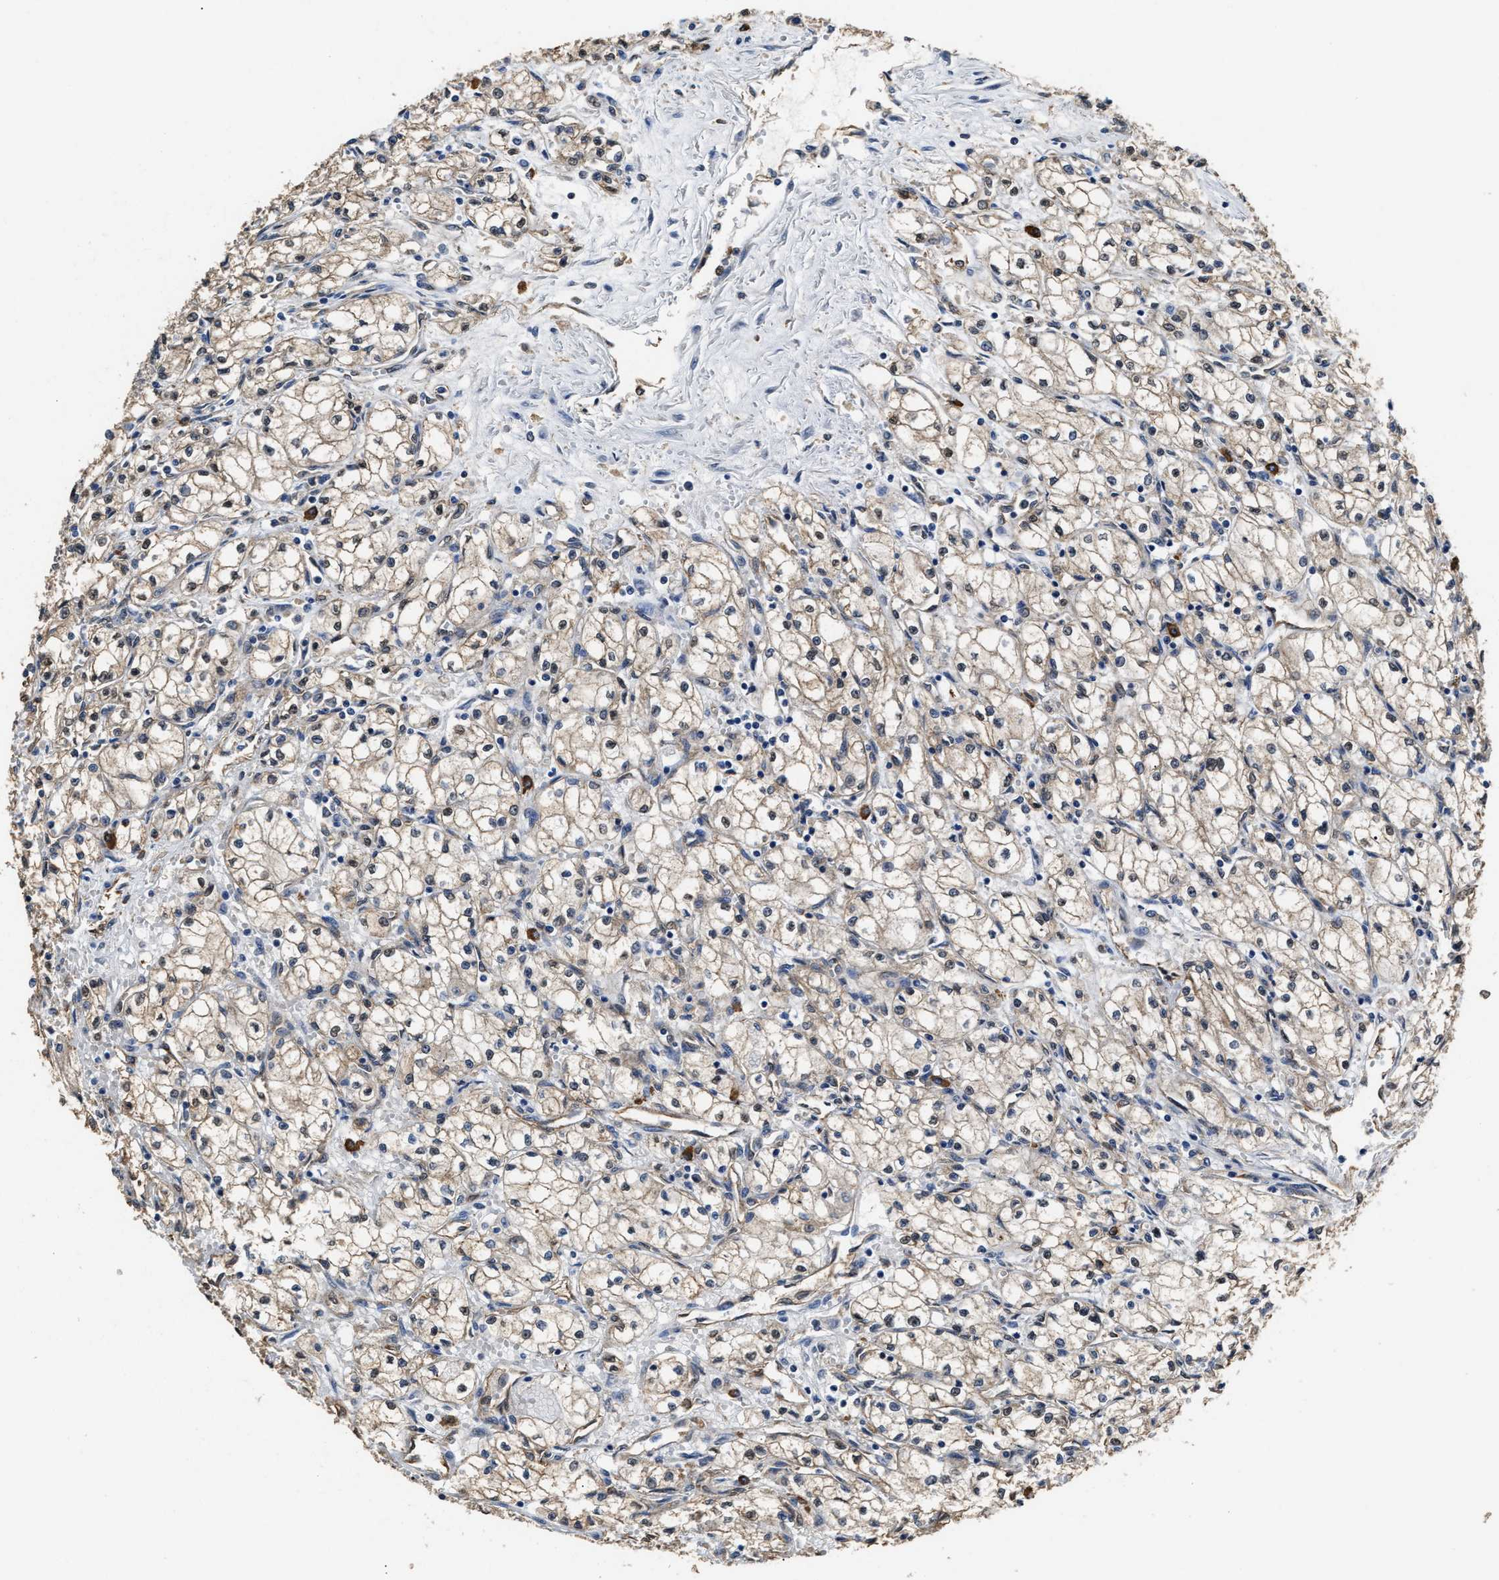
{"staining": {"intensity": "weak", "quantity": "<25%", "location": "cytoplasmic/membranous"}, "tissue": "renal cancer", "cell_type": "Tumor cells", "image_type": "cancer", "snomed": [{"axis": "morphology", "description": "Normal tissue, NOS"}, {"axis": "morphology", "description": "Adenocarcinoma, NOS"}, {"axis": "topography", "description": "Kidney"}], "caption": "IHC photomicrograph of neoplastic tissue: renal cancer stained with DAB (3,3'-diaminobenzidine) shows no significant protein staining in tumor cells.", "gene": "YWHAE", "patient": {"sex": "male", "age": 59}}